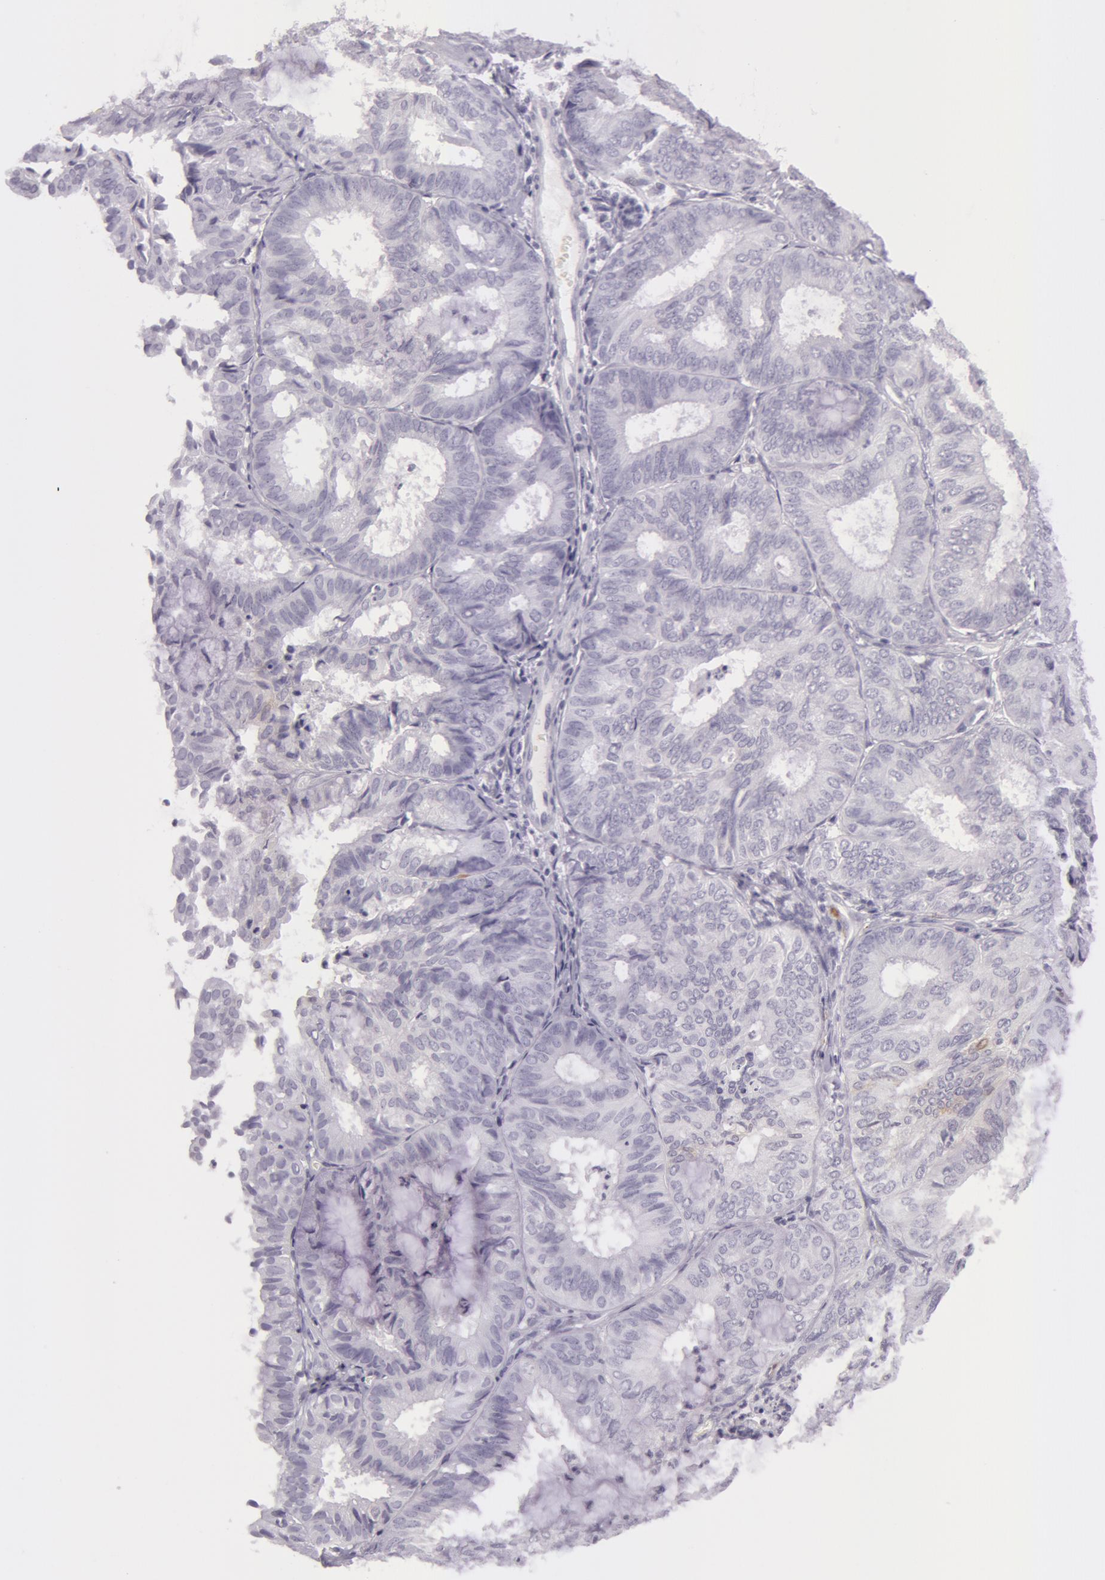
{"staining": {"intensity": "negative", "quantity": "none", "location": "none"}, "tissue": "endometrial cancer", "cell_type": "Tumor cells", "image_type": "cancer", "snomed": [{"axis": "morphology", "description": "Adenocarcinoma, NOS"}, {"axis": "topography", "description": "Endometrium"}], "caption": "Endometrial cancer was stained to show a protein in brown. There is no significant positivity in tumor cells. (Stains: DAB (3,3'-diaminobenzidine) IHC with hematoxylin counter stain, Microscopy: brightfield microscopy at high magnification).", "gene": "CKB", "patient": {"sex": "female", "age": 59}}